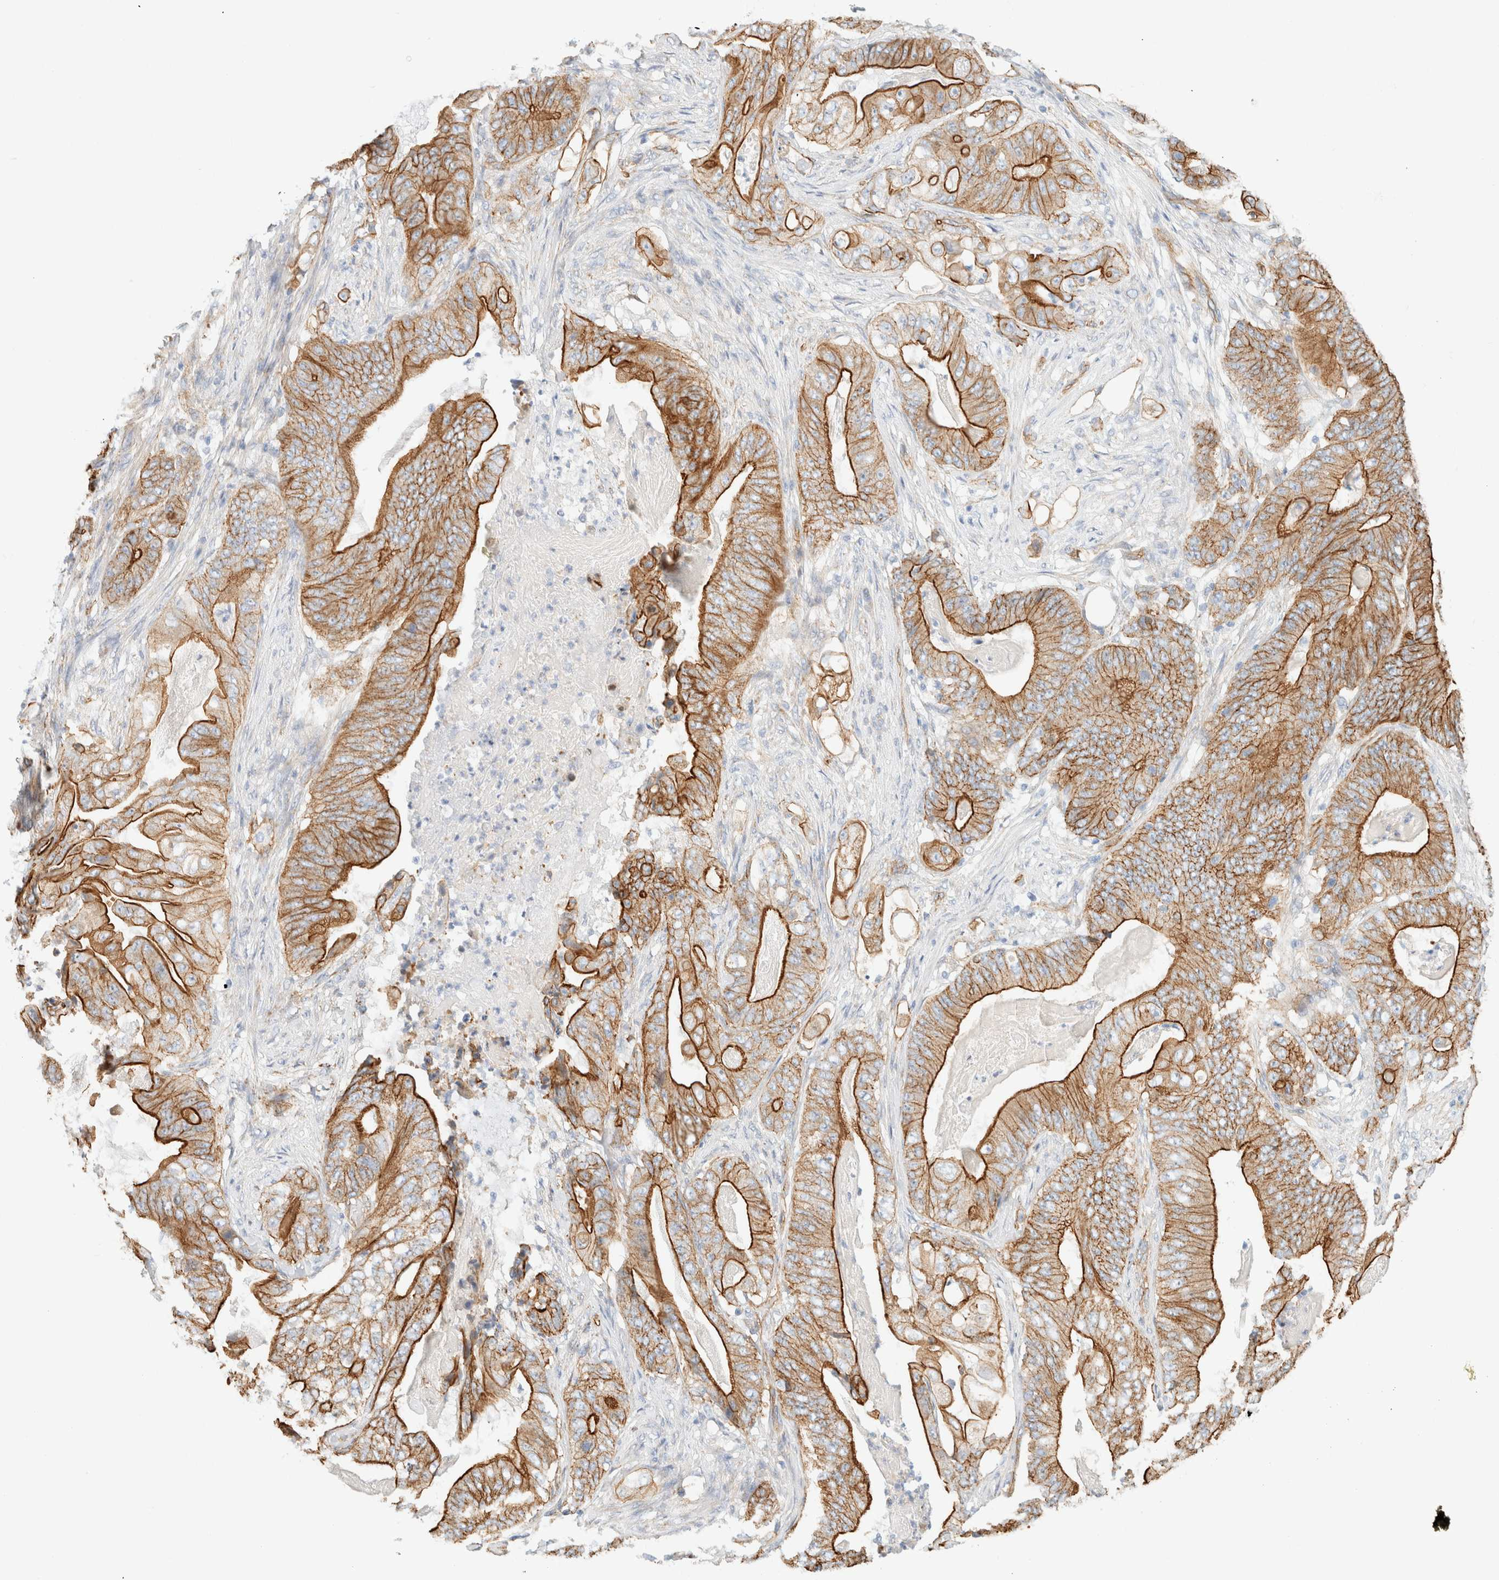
{"staining": {"intensity": "strong", "quantity": ">75%", "location": "cytoplasmic/membranous"}, "tissue": "stomach cancer", "cell_type": "Tumor cells", "image_type": "cancer", "snomed": [{"axis": "morphology", "description": "Adenocarcinoma, NOS"}, {"axis": "topography", "description": "Stomach"}], "caption": "The immunohistochemical stain highlights strong cytoplasmic/membranous positivity in tumor cells of stomach cancer (adenocarcinoma) tissue.", "gene": "CYB5R4", "patient": {"sex": "female", "age": 73}}